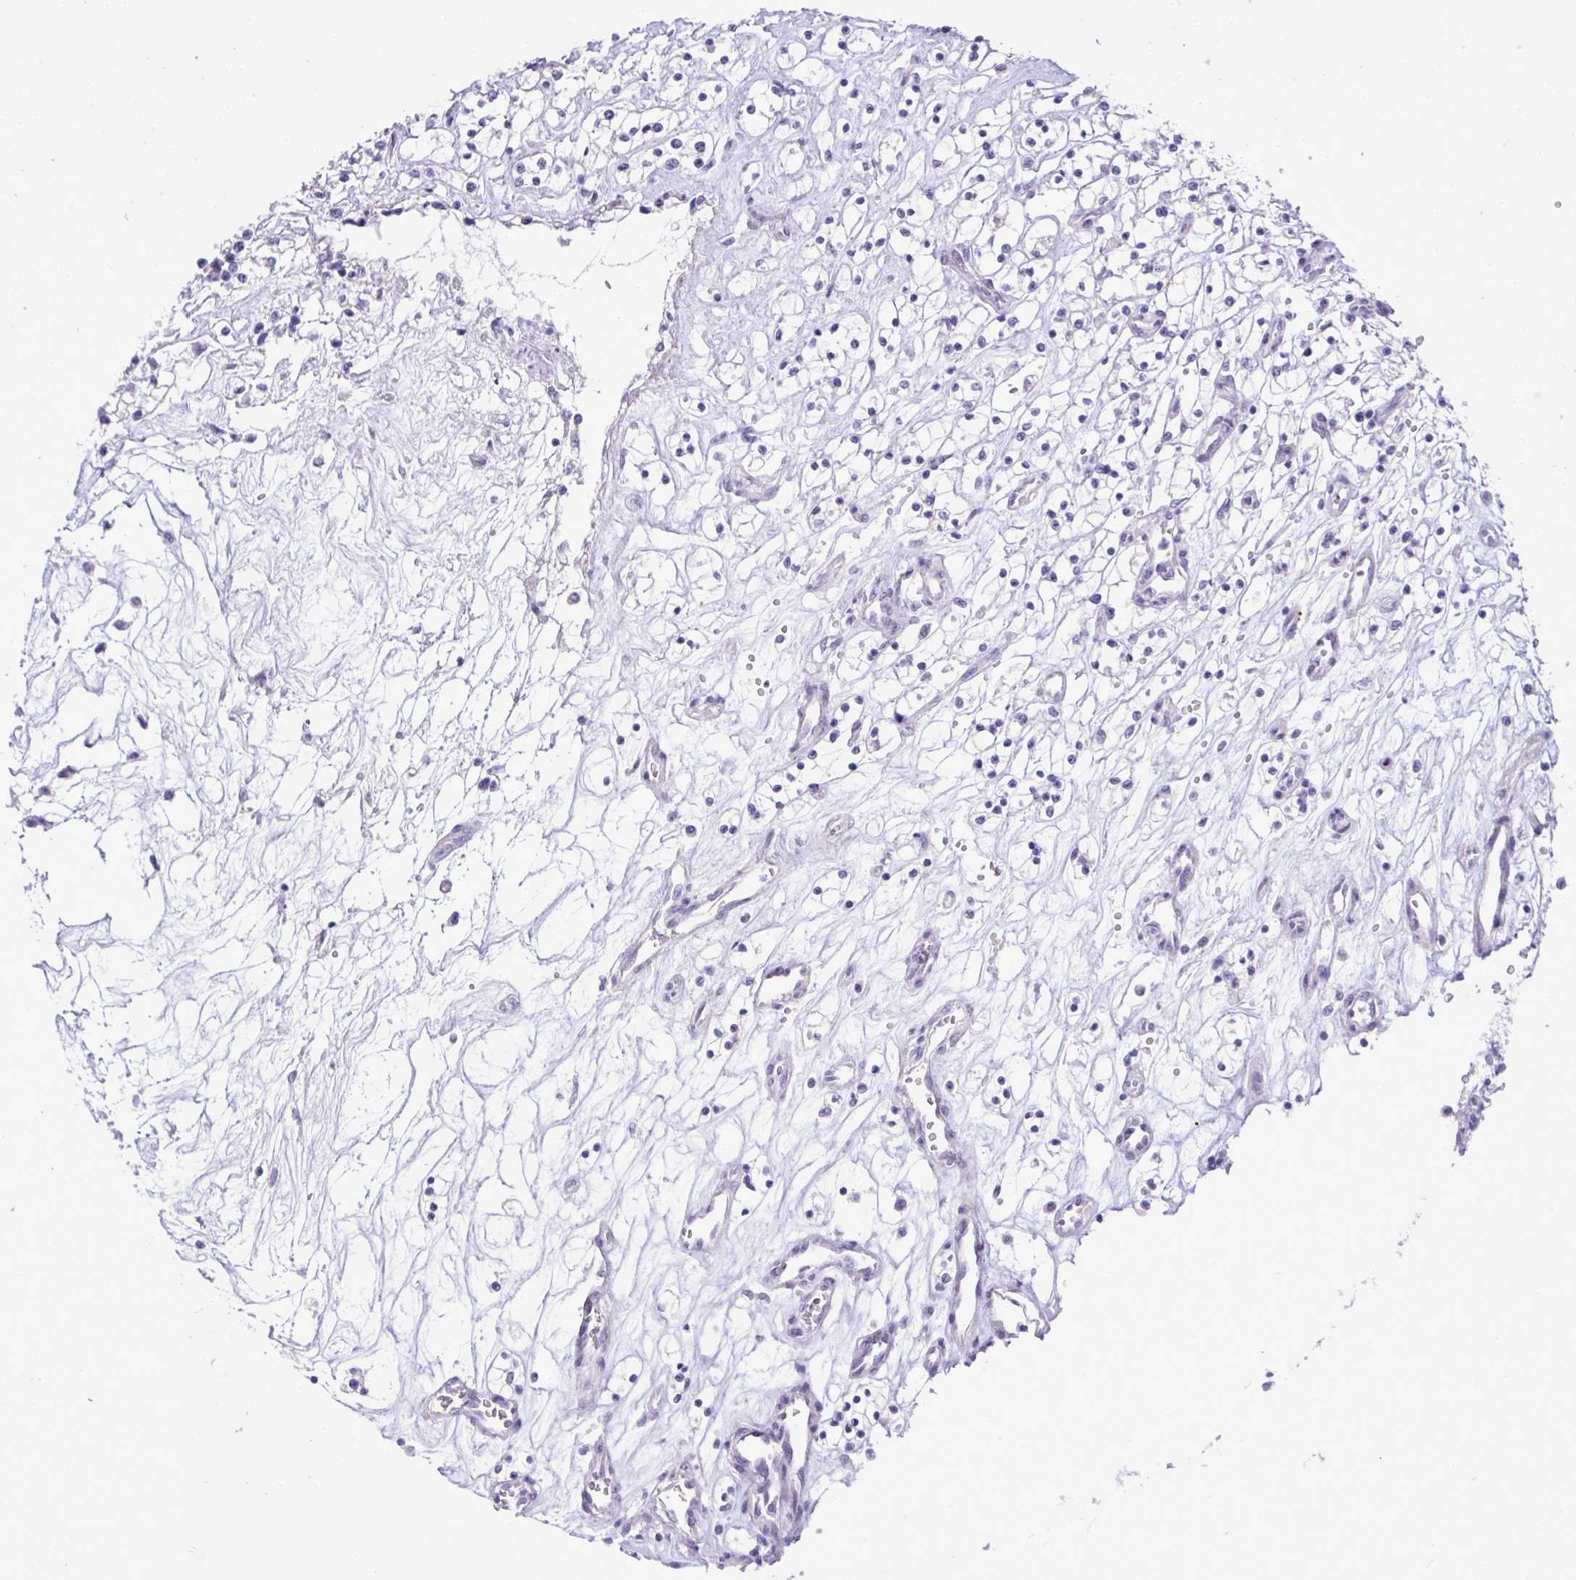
{"staining": {"intensity": "negative", "quantity": "none", "location": "none"}, "tissue": "renal cancer", "cell_type": "Tumor cells", "image_type": "cancer", "snomed": [{"axis": "morphology", "description": "Adenocarcinoma, NOS"}, {"axis": "topography", "description": "Kidney"}], "caption": "High magnification brightfield microscopy of adenocarcinoma (renal) stained with DAB (brown) and counterstained with hematoxylin (blue): tumor cells show no significant expression.", "gene": "SPAG1", "patient": {"sex": "female", "age": 69}}